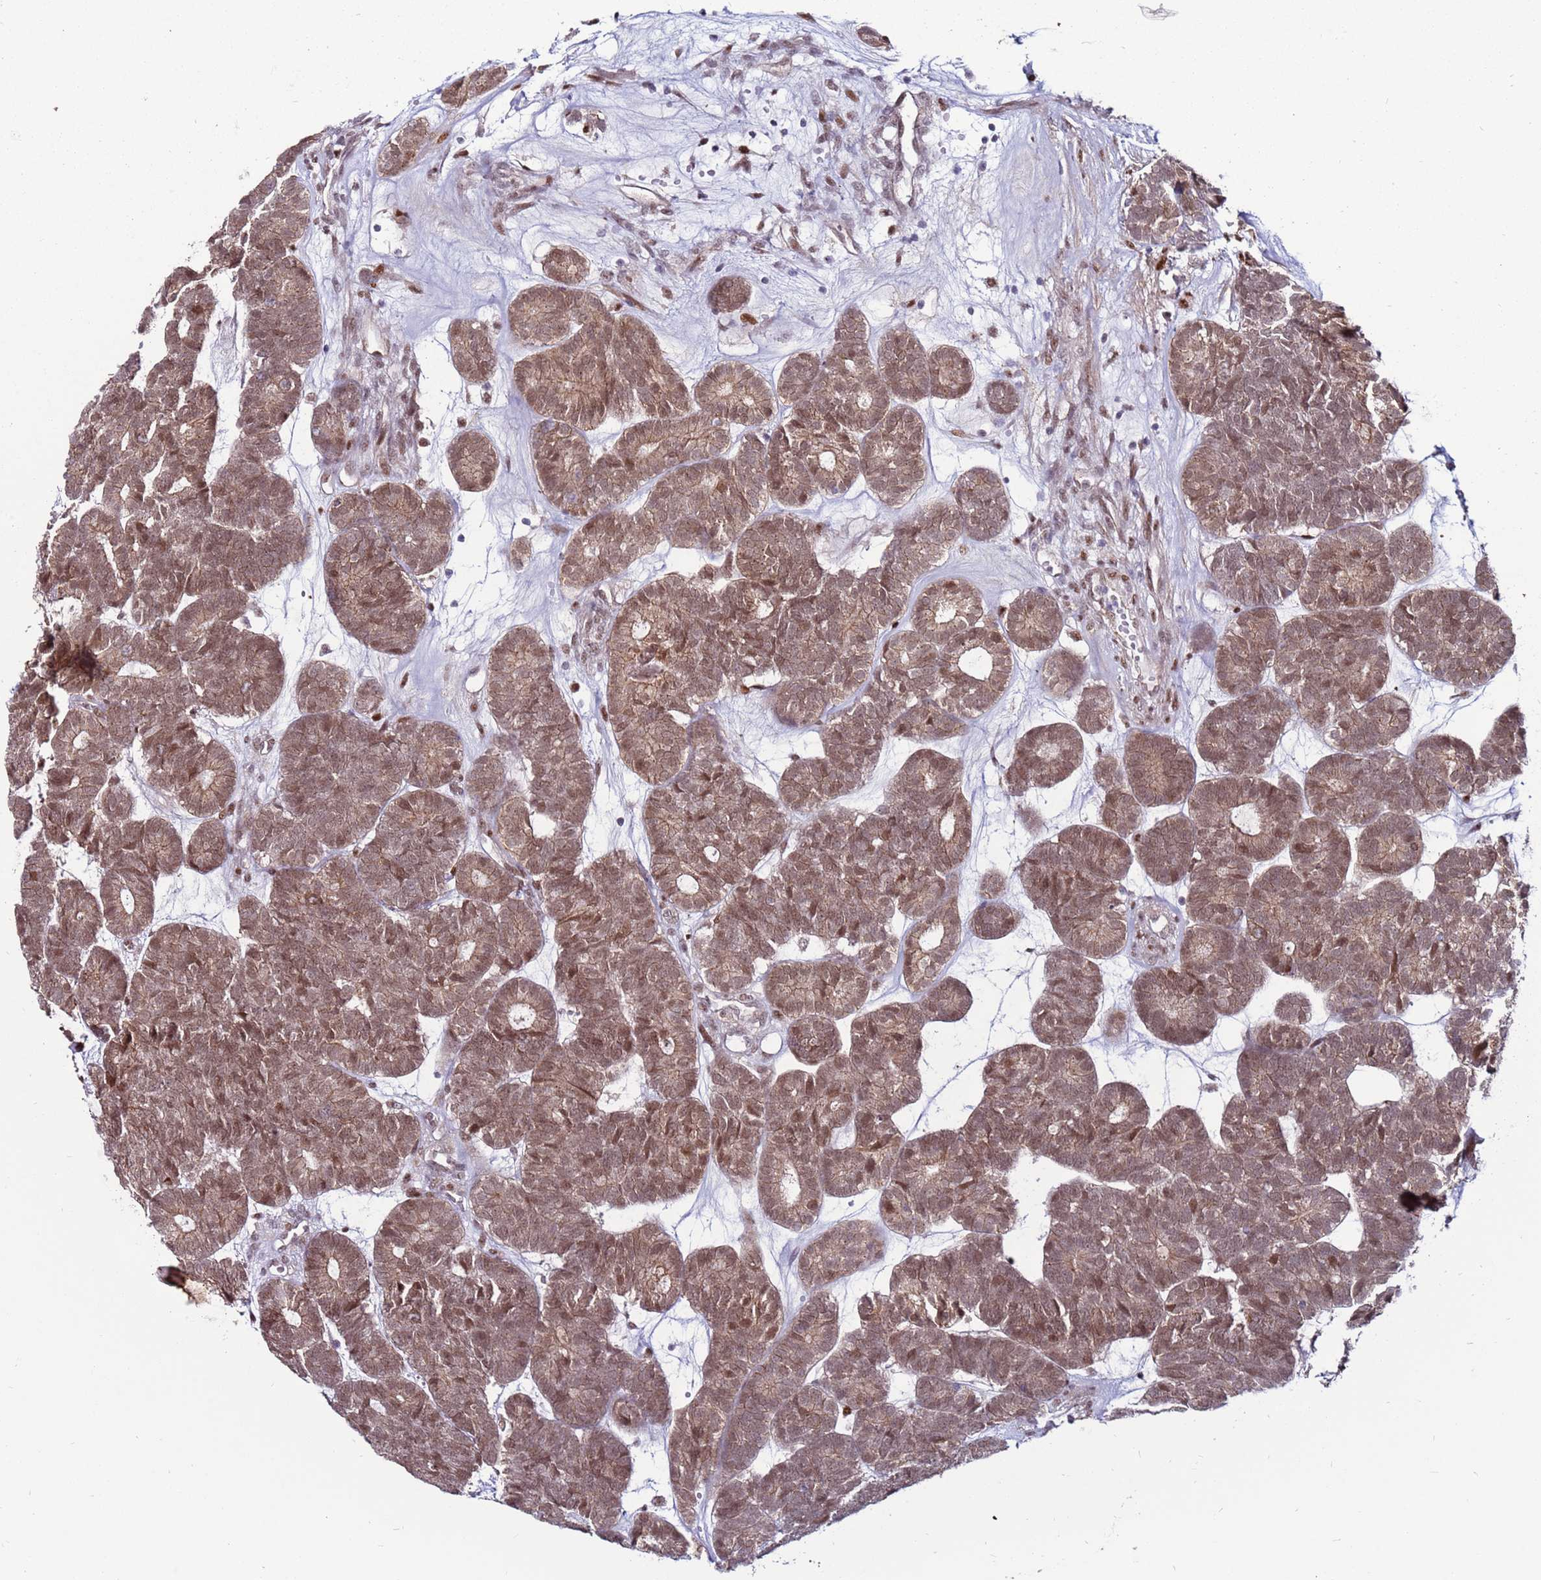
{"staining": {"intensity": "moderate", "quantity": ">75%", "location": "cytoplasmic/membranous,nuclear"}, "tissue": "head and neck cancer", "cell_type": "Tumor cells", "image_type": "cancer", "snomed": [{"axis": "morphology", "description": "Adenocarcinoma, NOS"}, {"axis": "topography", "description": "Head-Neck"}], "caption": "This image displays immunohistochemistry staining of human adenocarcinoma (head and neck), with medium moderate cytoplasmic/membranous and nuclear staining in approximately >75% of tumor cells.", "gene": "KPNA4", "patient": {"sex": "female", "age": 81}}